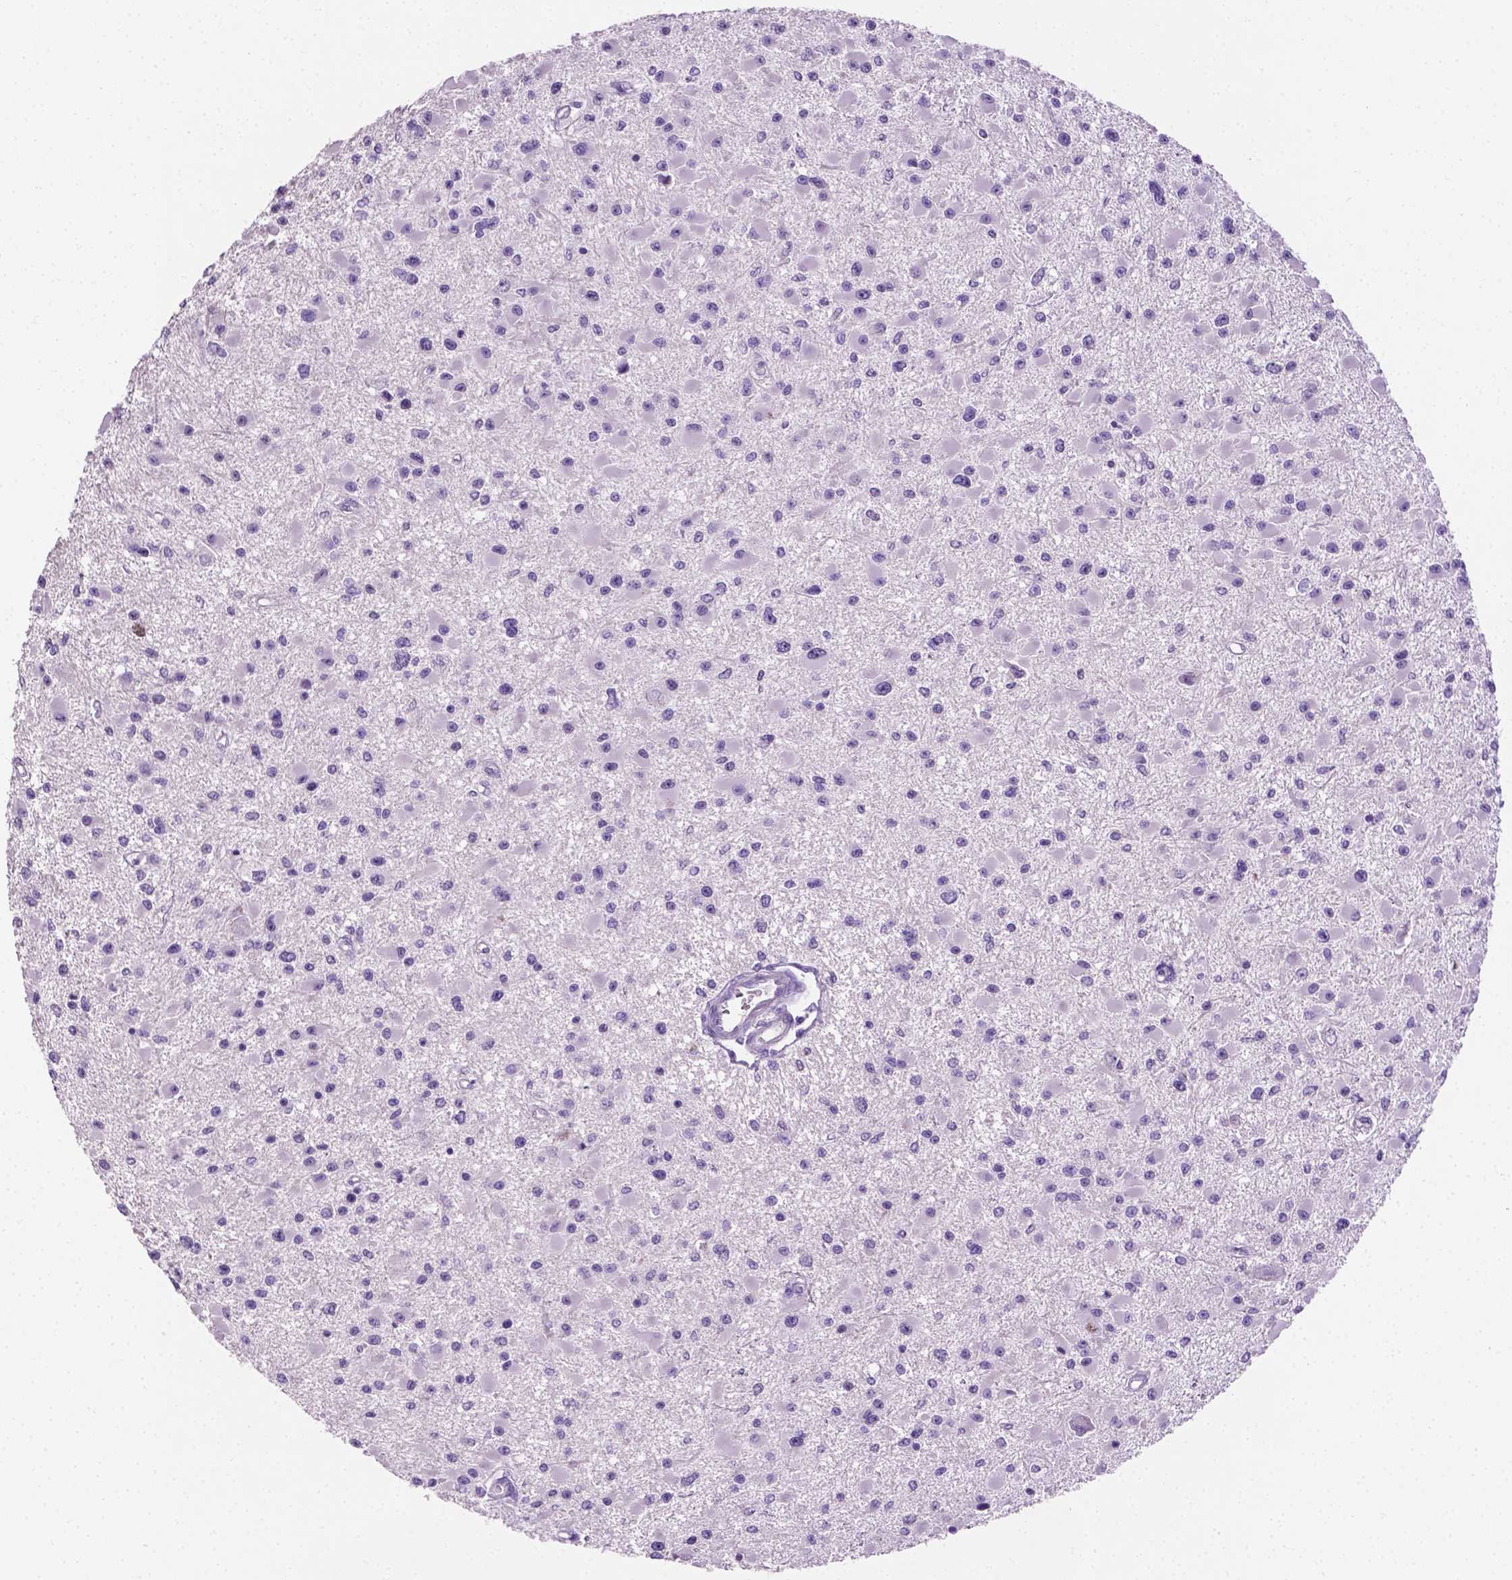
{"staining": {"intensity": "negative", "quantity": "none", "location": "none"}, "tissue": "glioma", "cell_type": "Tumor cells", "image_type": "cancer", "snomed": [{"axis": "morphology", "description": "Glioma, malignant, High grade"}, {"axis": "topography", "description": "Brain"}], "caption": "The photomicrograph displays no significant positivity in tumor cells of glioma.", "gene": "SIAH2", "patient": {"sex": "male", "age": 54}}